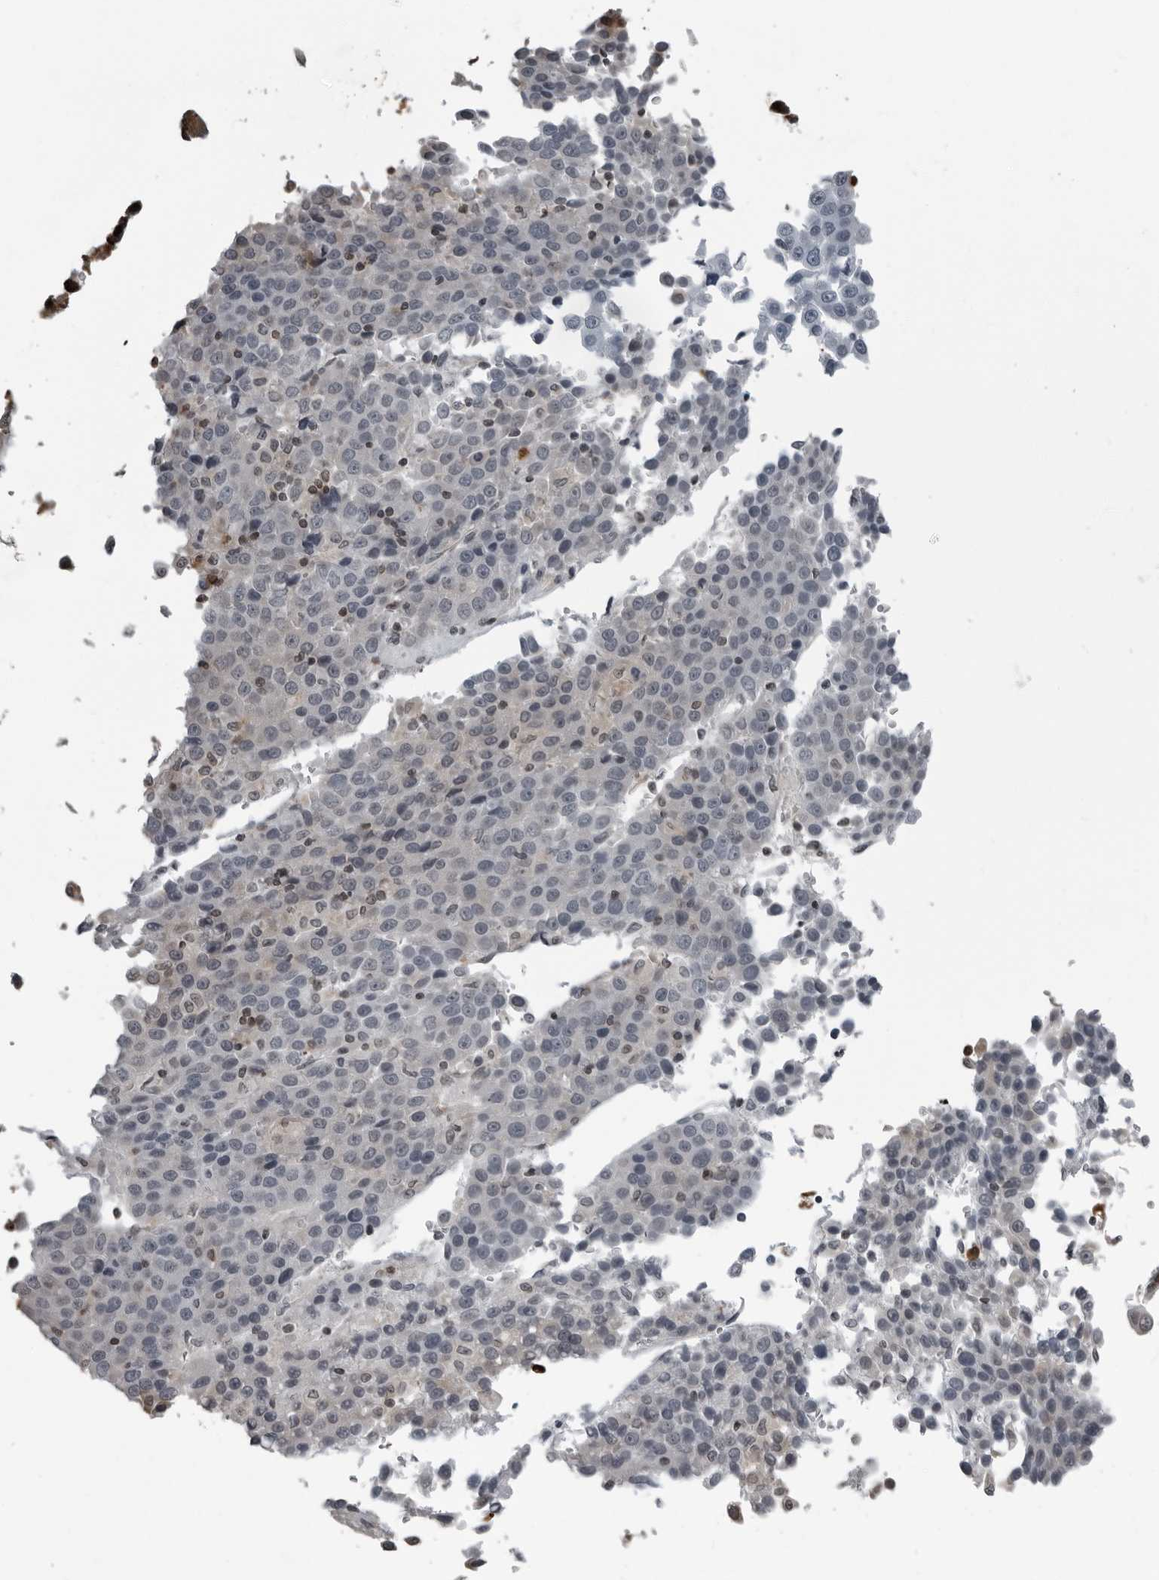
{"staining": {"intensity": "moderate", "quantity": "<25%", "location": "nuclear"}, "tissue": "liver cancer", "cell_type": "Tumor cells", "image_type": "cancer", "snomed": [{"axis": "morphology", "description": "Carcinoma, Hepatocellular, NOS"}, {"axis": "topography", "description": "Liver"}], "caption": "Liver cancer was stained to show a protein in brown. There is low levels of moderate nuclear positivity in approximately <25% of tumor cells. (Brightfield microscopy of DAB IHC at high magnification).", "gene": "RTCA", "patient": {"sex": "female", "age": 53}}